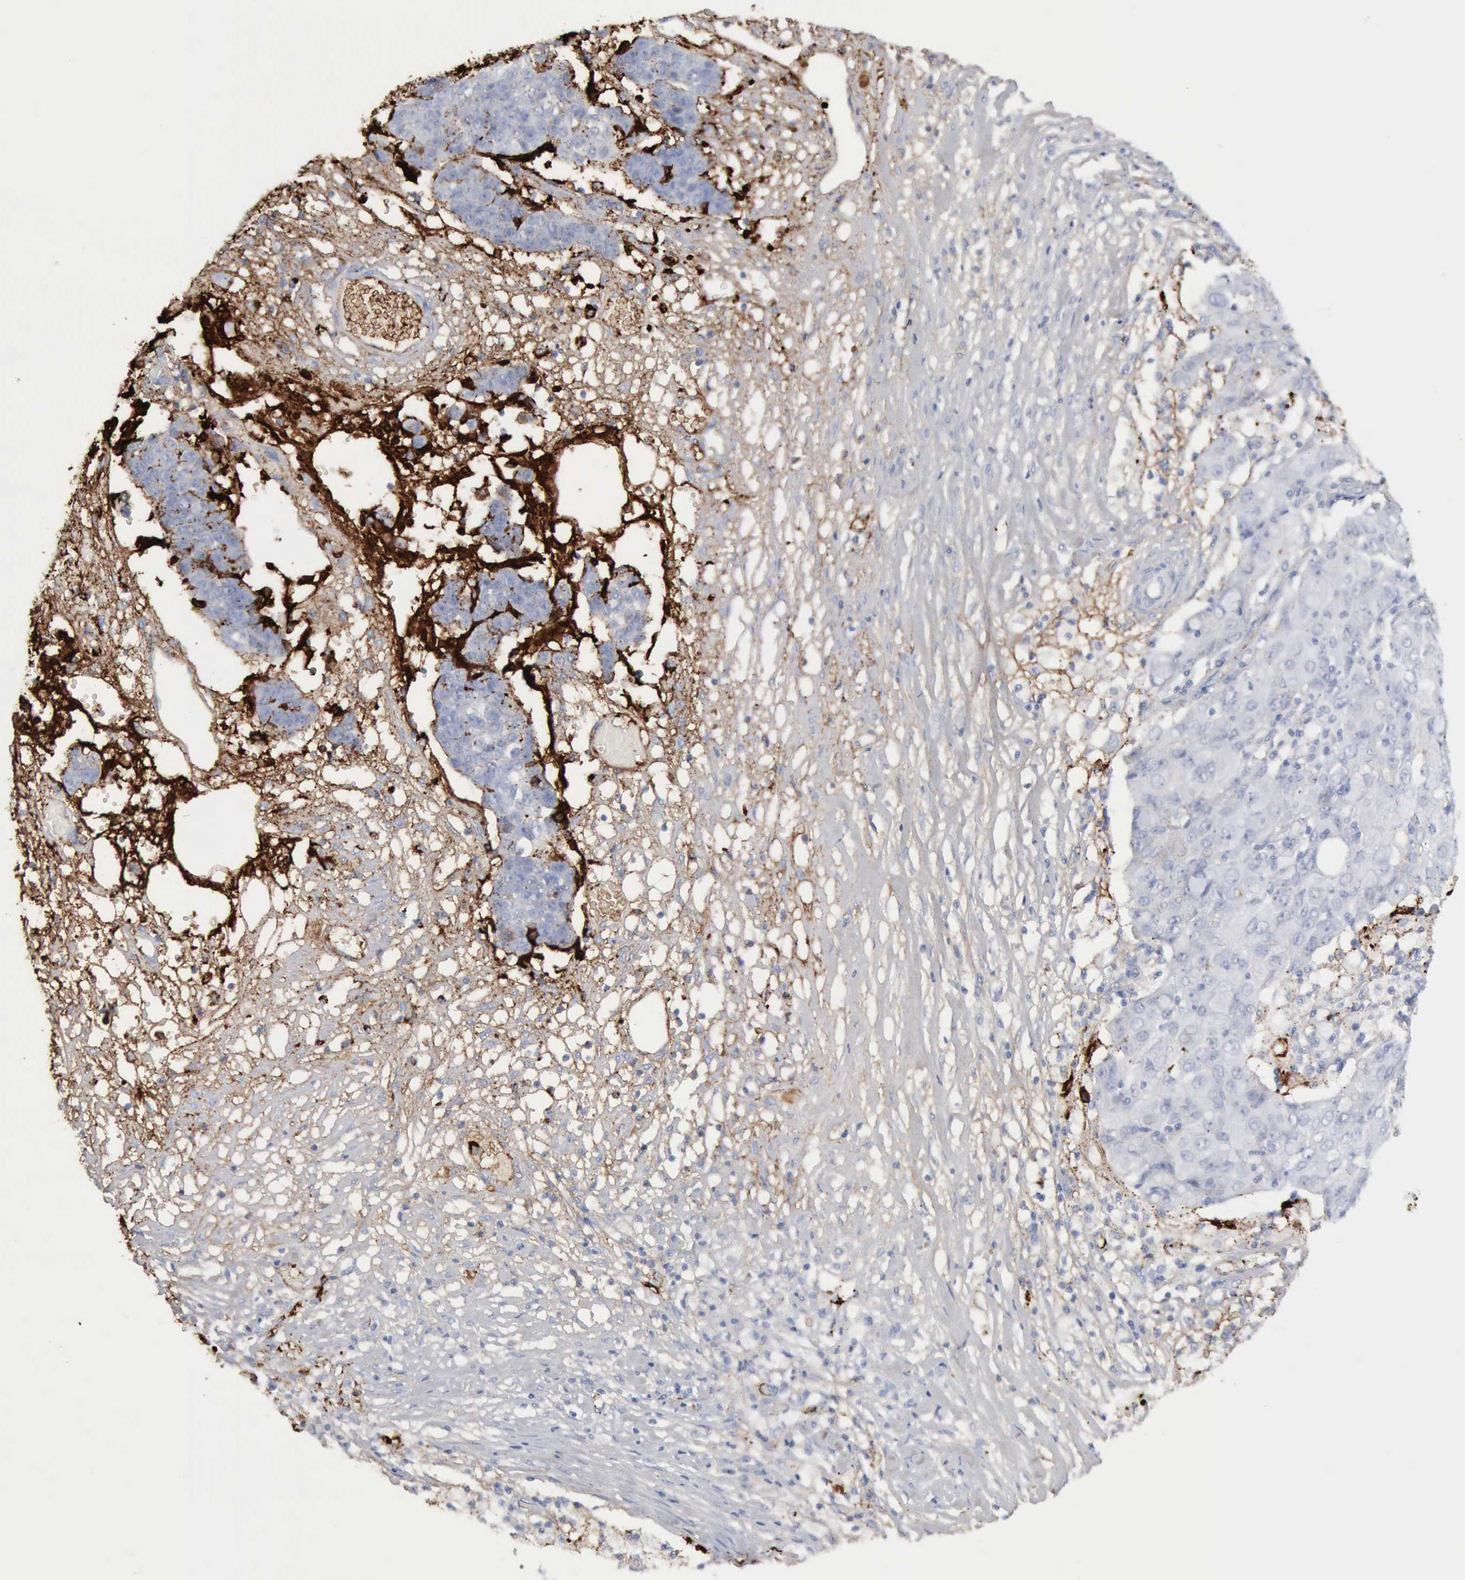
{"staining": {"intensity": "negative", "quantity": "none", "location": "none"}, "tissue": "ovarian cancer", "cell_type": "Tumor cells", "image_type": "cancer", "snomed": [{"axis": "morphology", "description": "Carcinoma, endometroid"}, {"axis": "topography", "description": "Ovary"}], "caption": "A histopathology image of human ovarian cancer is negative for staining in tumor cells.", "gene": "C4BPA", "patient": {"sex": "female", "age": 42}}